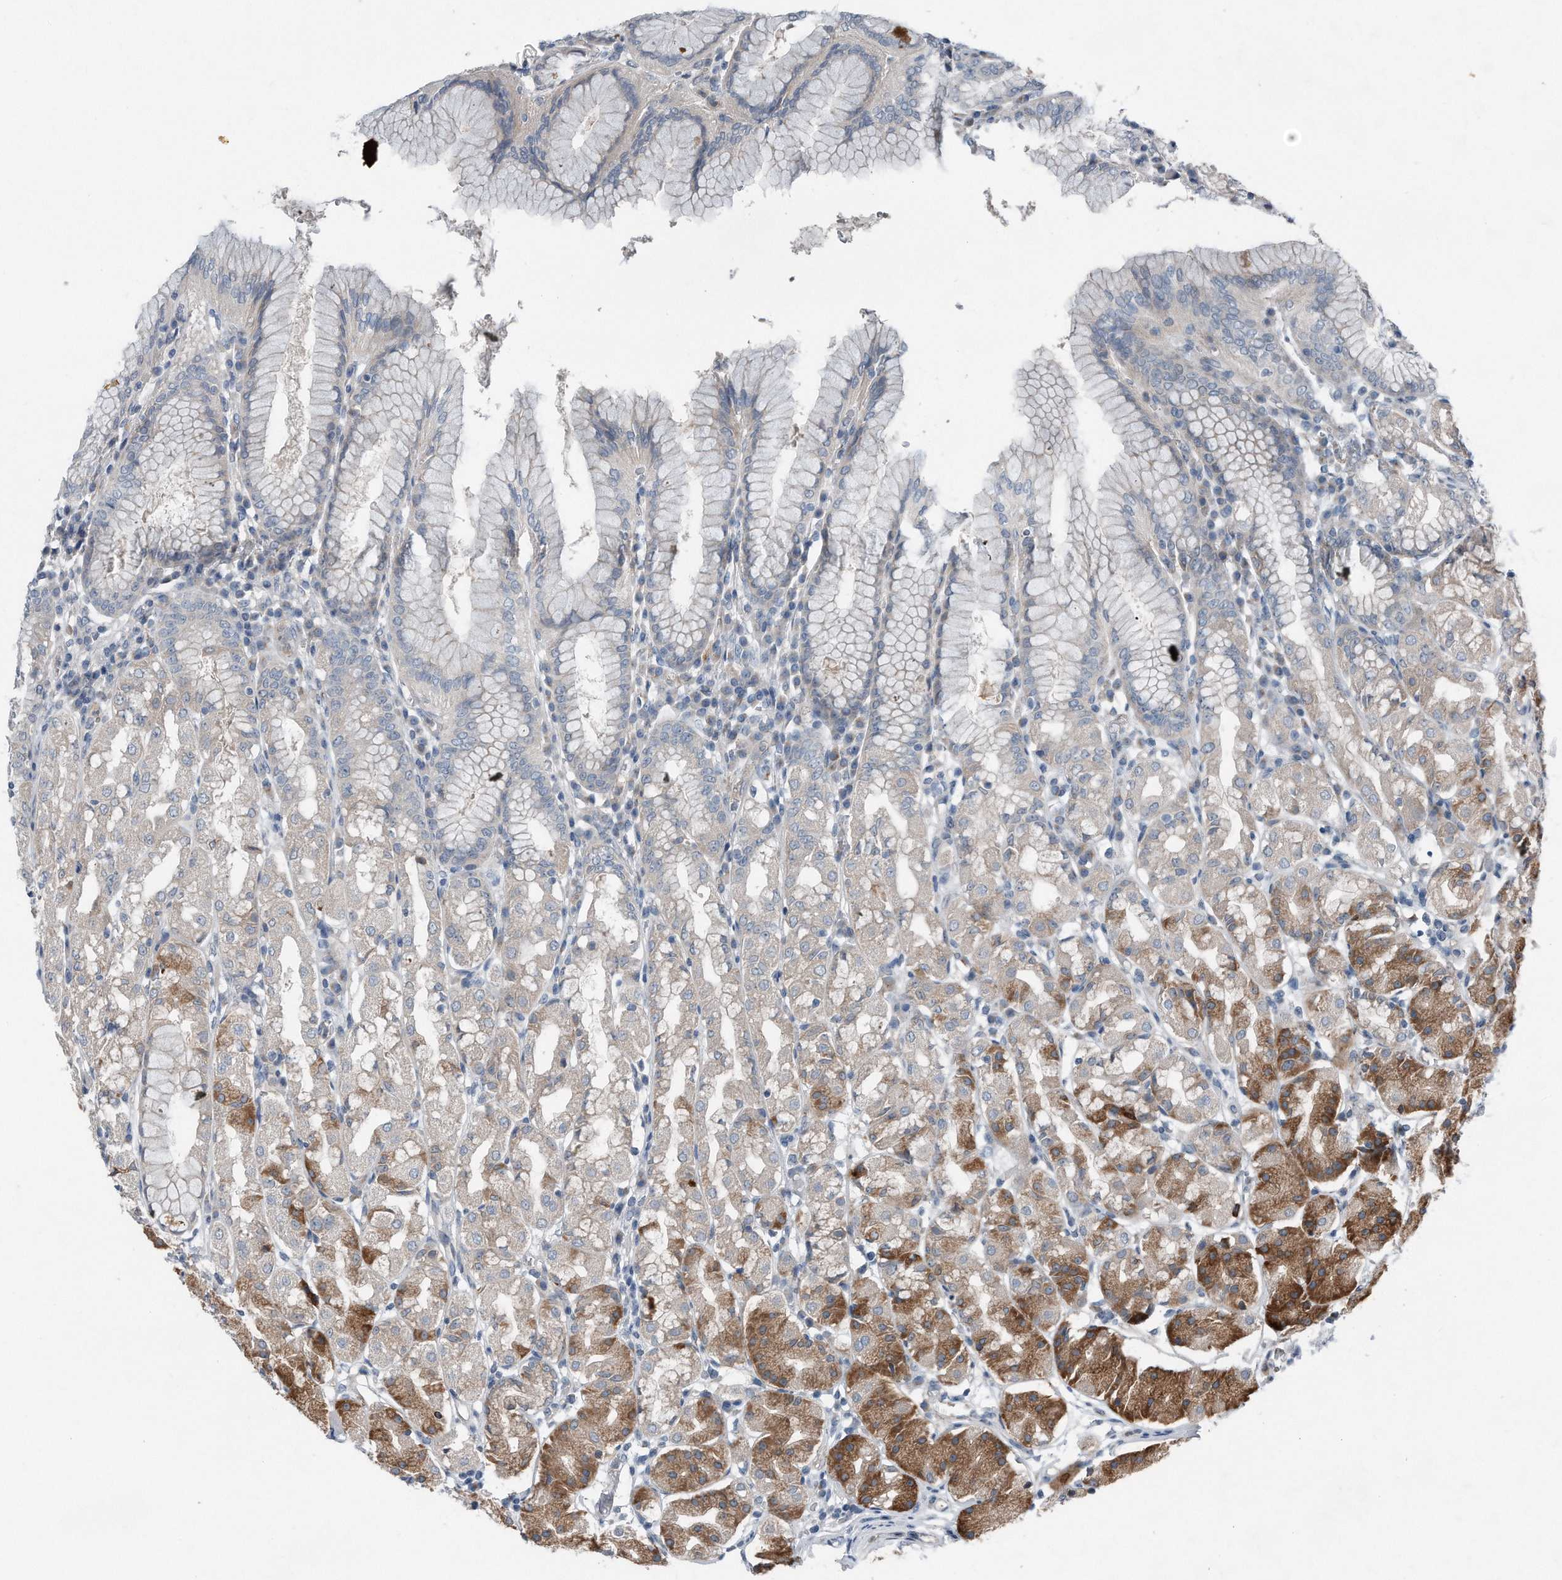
{"staining": {"intensity": "strong", "quantity": "<25%", "location": "cytoplasmic/membranous"}, "tissue": "stomach", "cell_type": "Glandular cells", "image_type": "normal", "snomed": [{"axis": "morphology", "description": "Normal tissue, NOS"}, {"axis": "topography", "description": "Stomach"}, {"axis": "topography", "description": "Stomach, lower"}], "caption": "Stomach stained with DAB immunohistochemistry demonstrates medium levels of strong cytoplasmic/membranous positivity in approximately <25% of glandular cells.", "gene": "YRDC", "patient": {"sex": "female", "age": 56}}